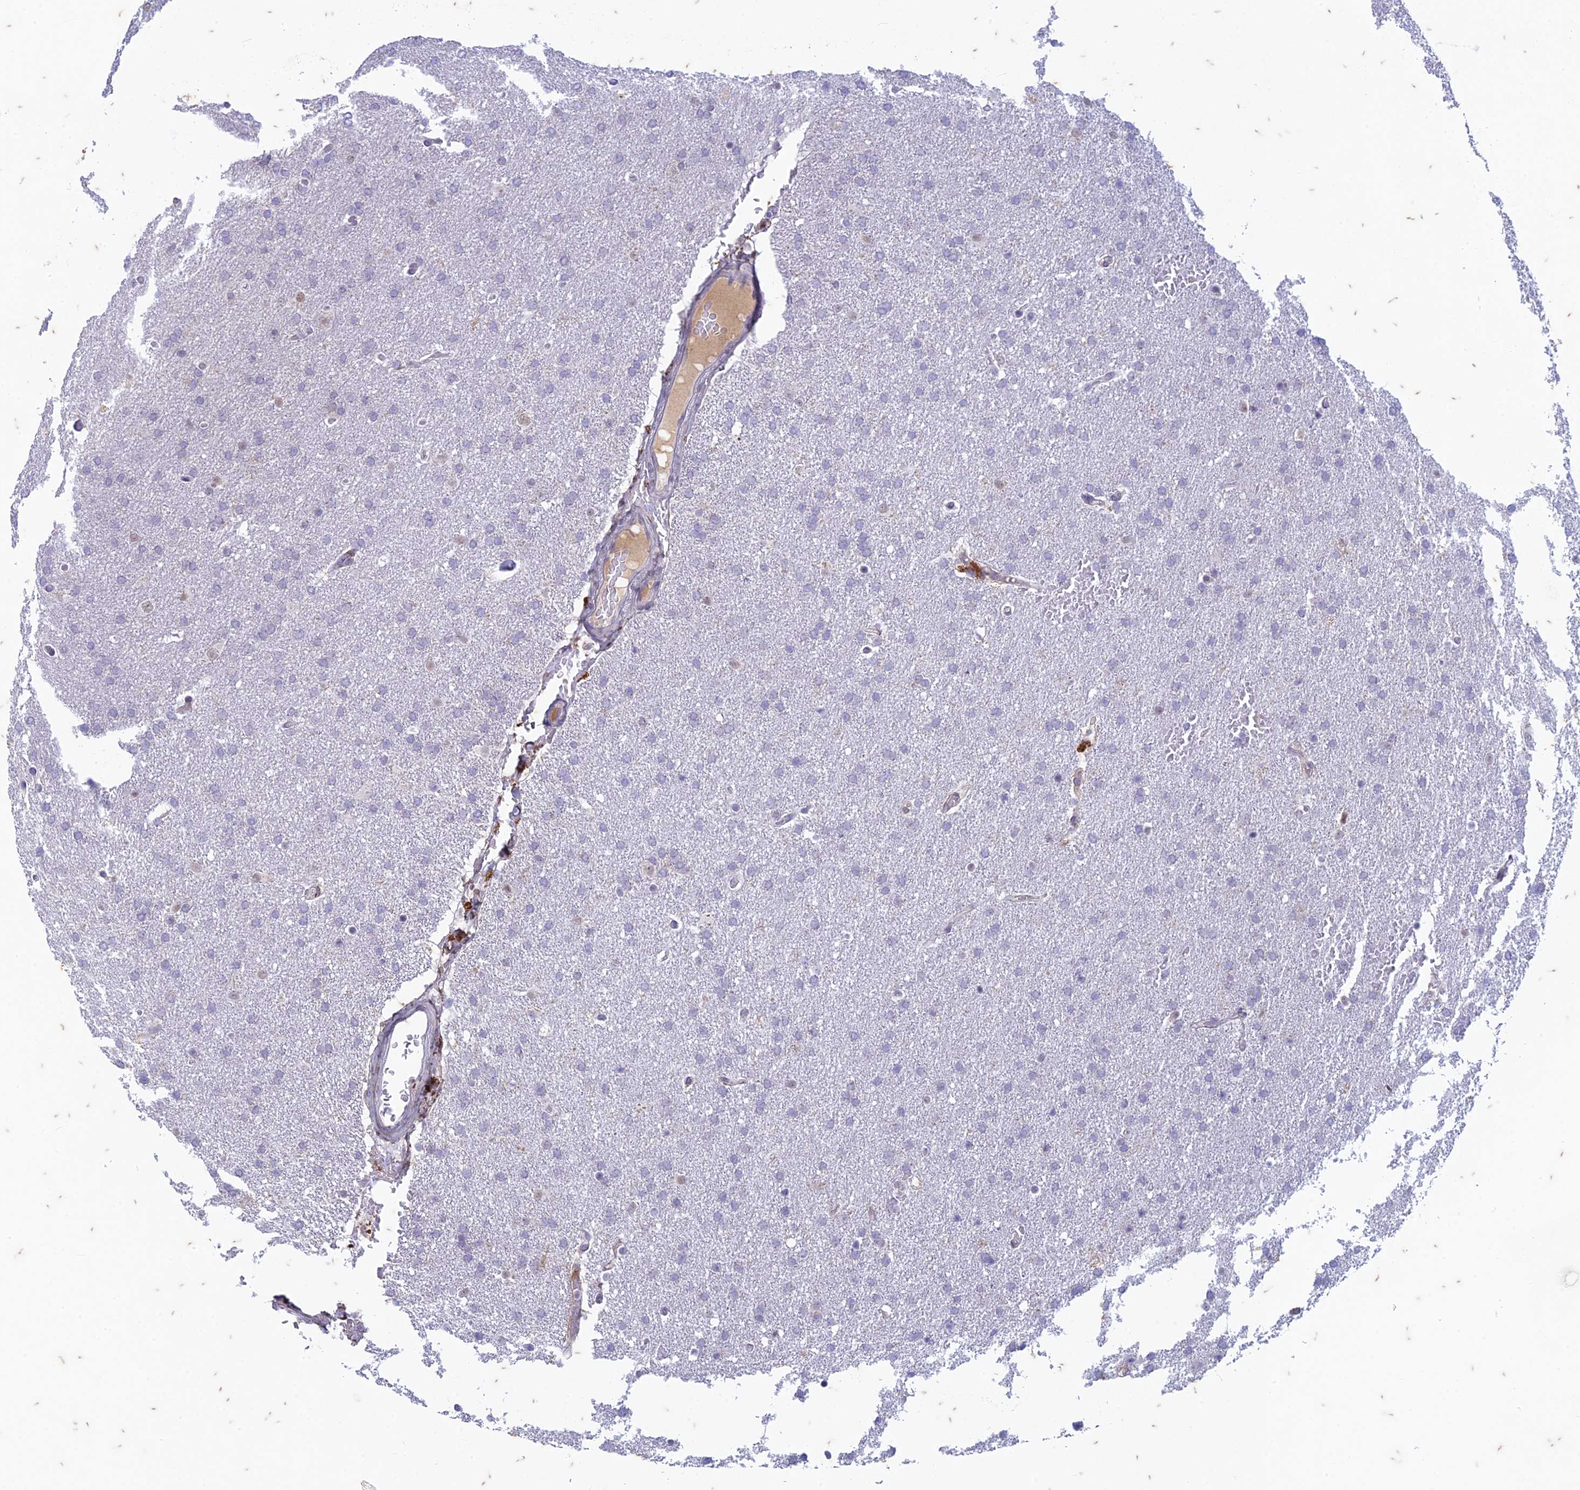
{"staining": {"intensity": "negative", "quantity": "none", "location": "none"}, "tissue": "glioma", "cell_type": "Tumor cells", "image_type": "cancer", "snomed": [{"axis": "morphology", "description": "Glioma, malignant, High grade"}, {"axis": "topography", "description": "Brain"}], "caption": "Immunohistochemical staining of high-grade glioma (malignant) demonstrates no significant staining in tumor cells. (DAB (3,3'-diaminobenzidine) immunohistochemistry (IHC), high magnification).", "gene": "PABPN1L", "patient": {"sex": "male", "age": 72}}